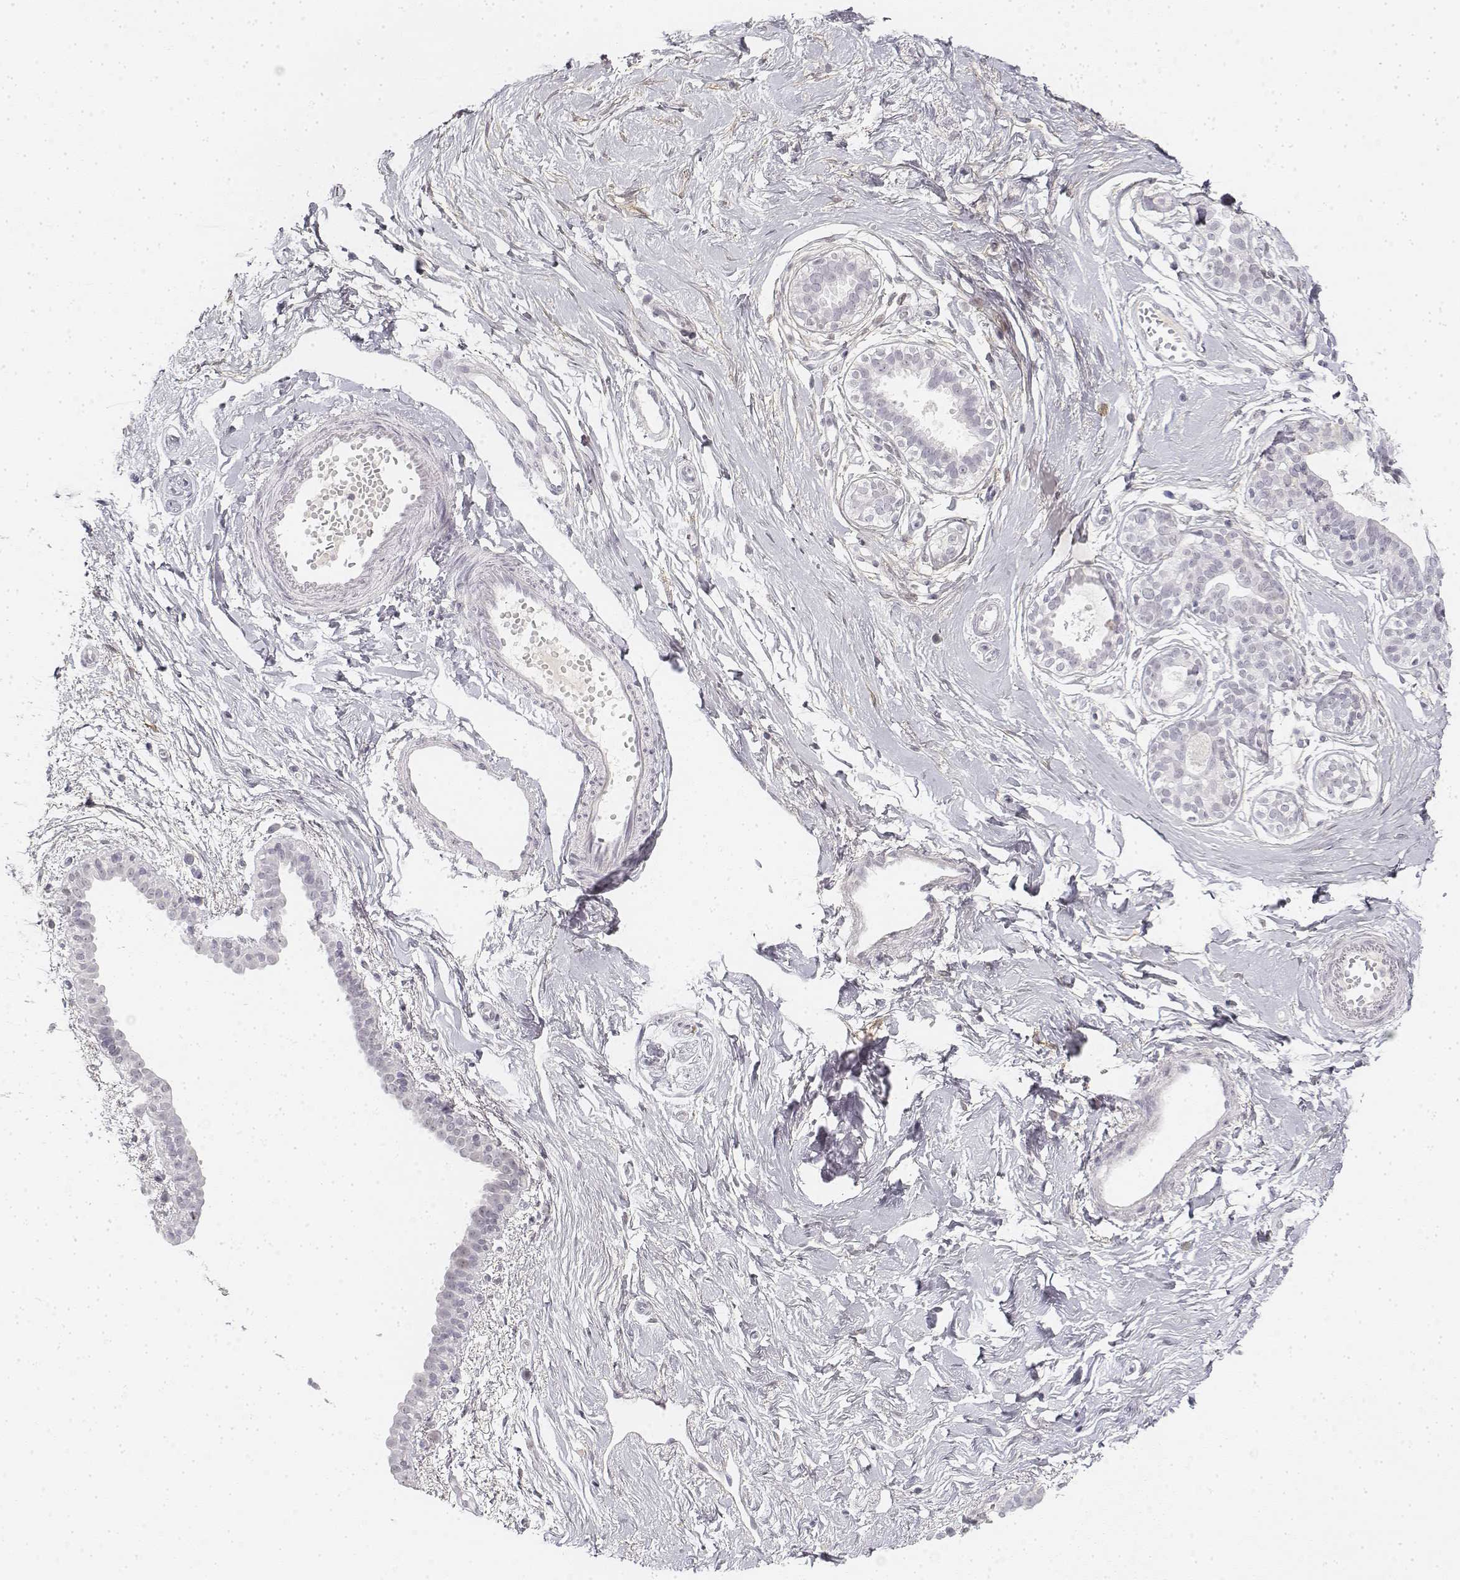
{"staining": {"intensity": "negative", "quantity": "none", "location": "none"}, "tissue": "breast", "cell_type": "Adipocytes", "image_type": "normal", "snomed": [{"axis": "morphology", "description": "Normal tissue, NOS"}, {"axis": "topography", "description": "Breast"}], "caption": "This is an immunohistochemistry histopathology image of normal breast. There is no positivity in adipocytes.", "gene": "KRT84", "patient": {"sex": "female", "age": 49}}